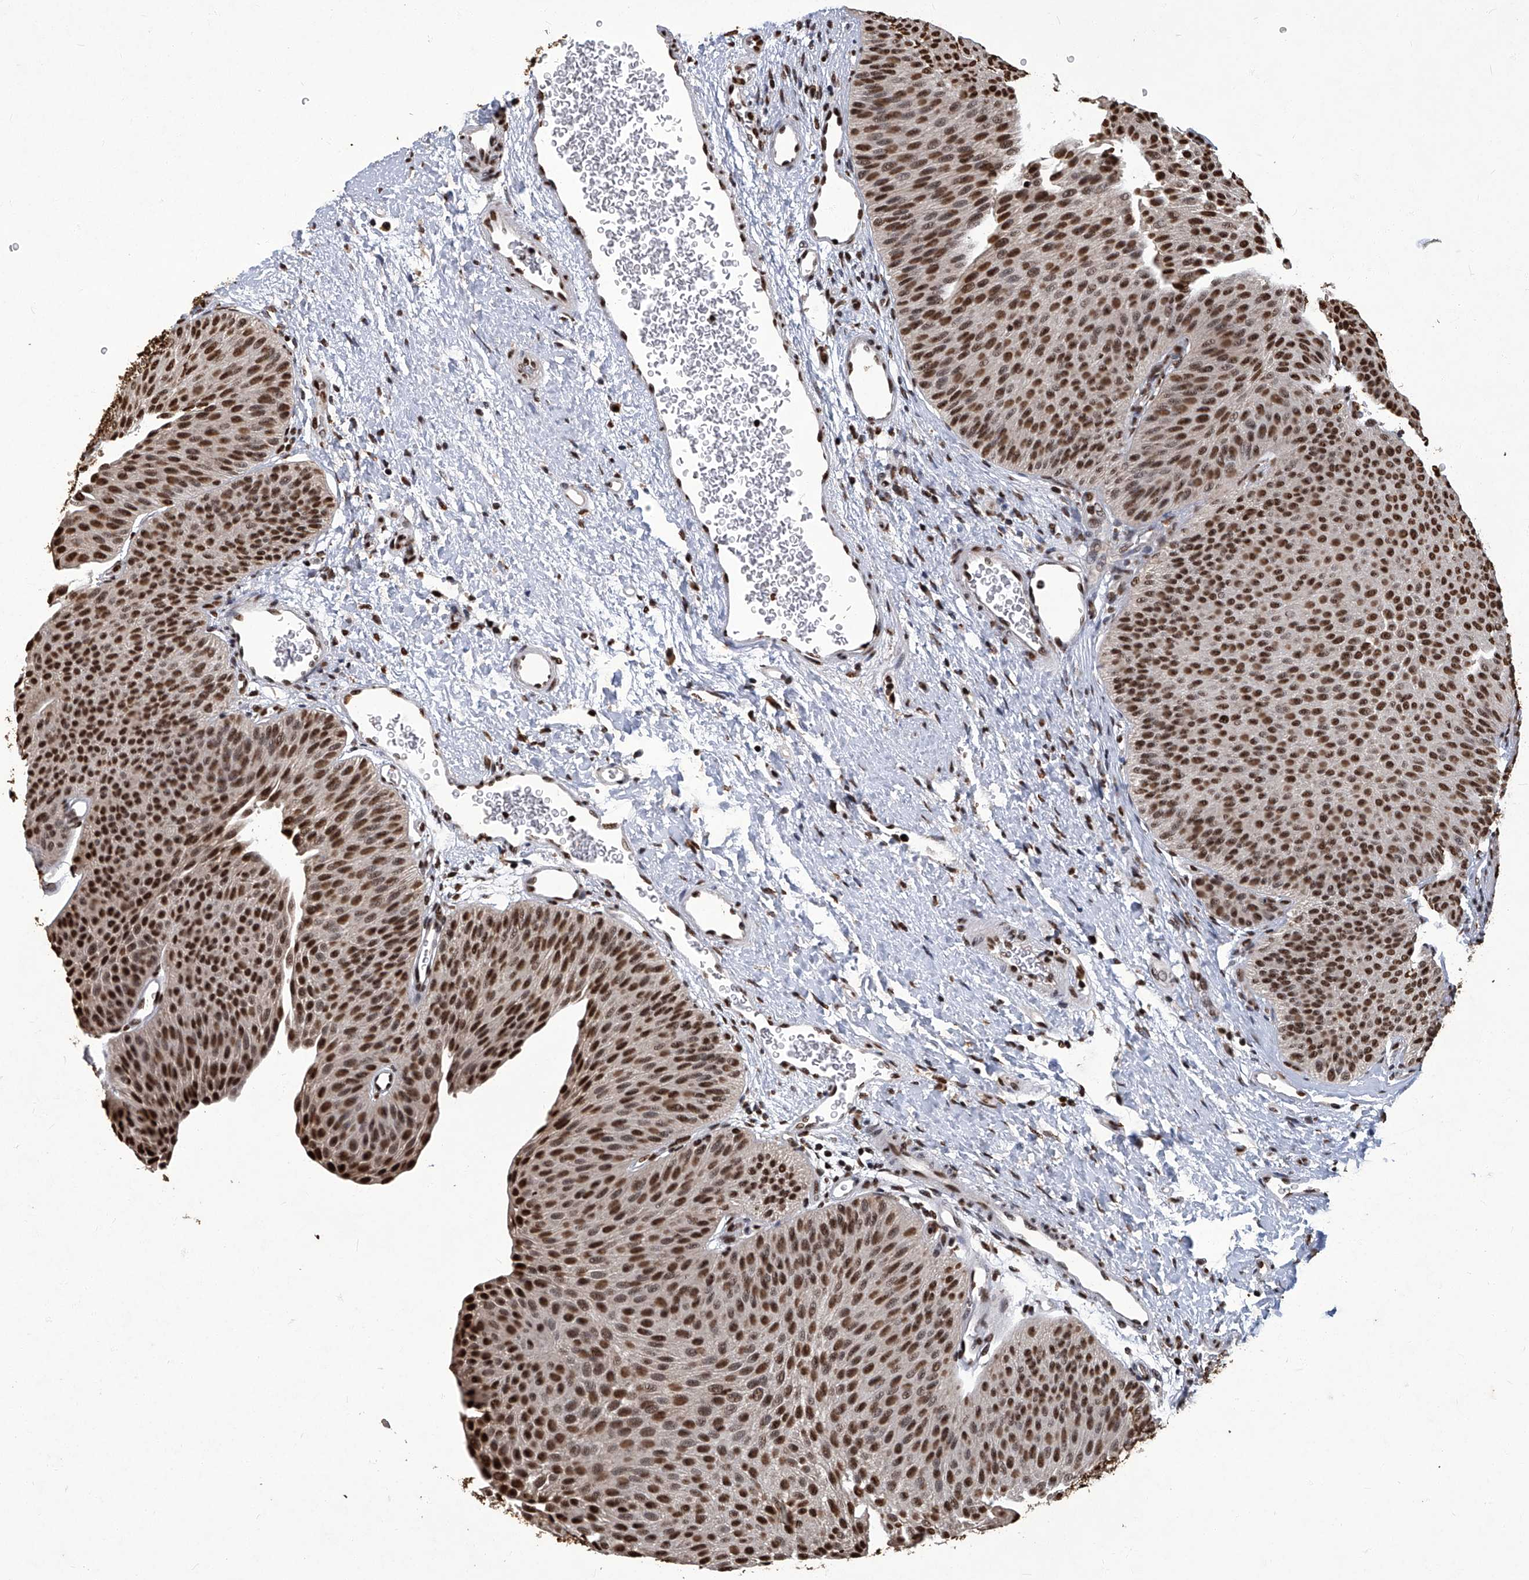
{"staining": {"intensity": "moderate", "quantity": ">75%", "location": "nuclear"}, "tissue": "urothelial cancer", "cell_type": "Tumor cells", "image_type": "cancer", "snomed": [{"axis": "morphology", "description": "Urothelial carcinoma, Low grade"}, {"axis": "topography", "description": "Urinary bladder"}], "caption": "Protein expression analysis of urothelial cancer reveals moderate nuclear staining in about >75% of tumor cells.", "gene": "HBP1", "patient": {"sex": "female", "age": 60}}